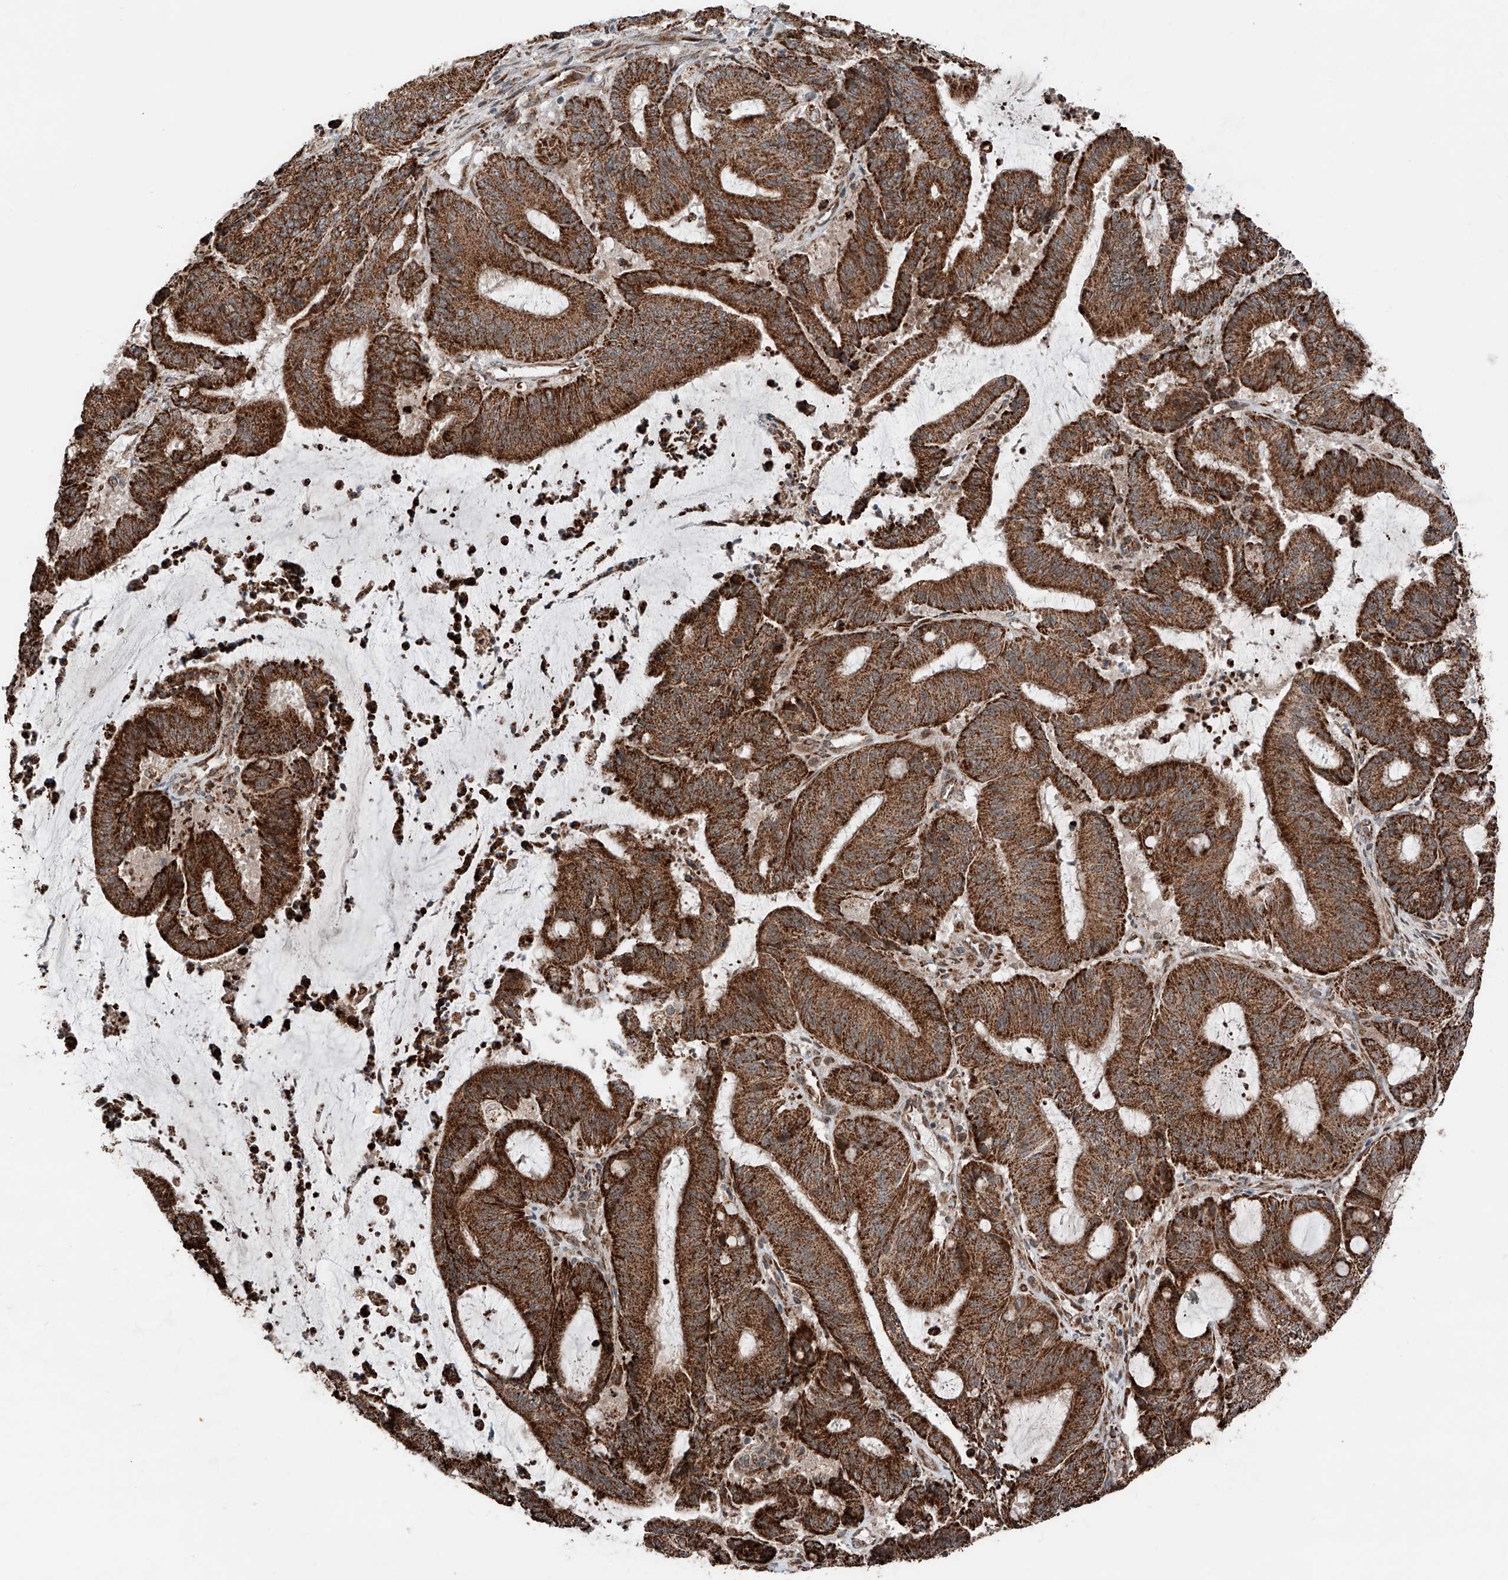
{"staining": {"intensity": "strong", "quantity": ">75%", "location": "cytoplasmic/membranous"}, "tissue": "liver cancer", "cell_type": "Tumor cells", "image_type": "cancer", "snomed": [{"axis": "morphology", "description": "Normal tissue, NOS"}, {"axis": "morphology", "description": "Cholangiocarcinoma"}, {"axis": "topography", "description": "Liver"}, {"axis": "topography", "description": "Peripheral nerve tissue"}], "caption": "Human liver cholangiocarcinoma stained for a protein (brown) shows strong cytoplasmic/membranous positive expression in about >75% of tumor cells.", "gene": "ZSCAN29", "patient": {"sex": "female", "age": 73}}